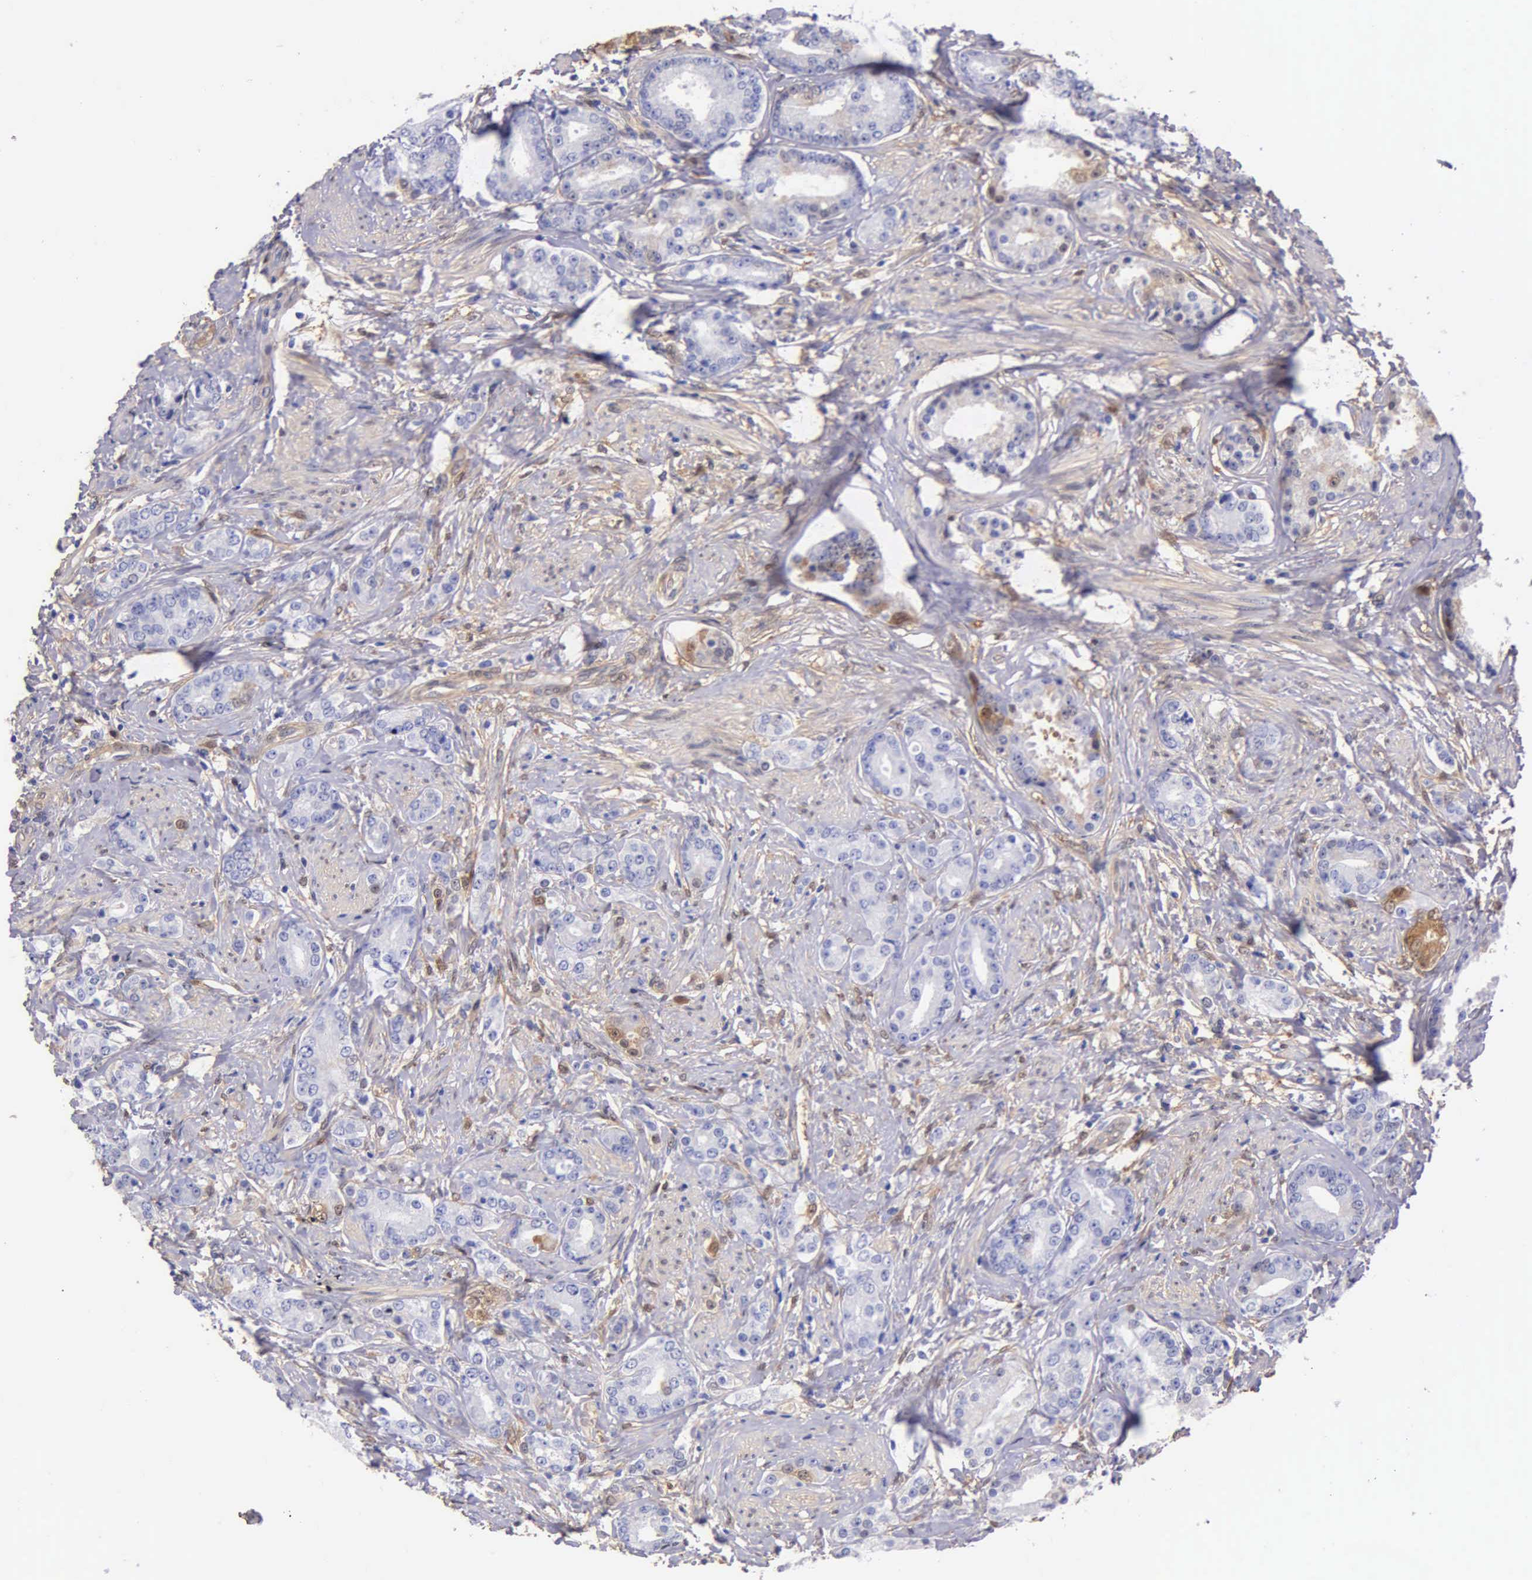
{"staining": {"intensity": "negative", "quantity": "none", "location": "none"}, "tissue": "prostate cancer", "cell_type": "Tumor cells", "image_type": "cancer", "snomed": [{"axis": "morphology", "description": "Adenocarcinoma, Medium grade"}, {"axis": "topography", "description": "Prostate"}], "caption": "Immunohistochemistry (IHC) of human adenocarcinoma (medium-grade) (prostate) exhibits no positivity in tumor cells. (Brightfield microscopy of DAB immunohistochemistry (IHC) at high magnification).", "gene": "GSTT2", "patient": {"sex": "male", "age": 59}}